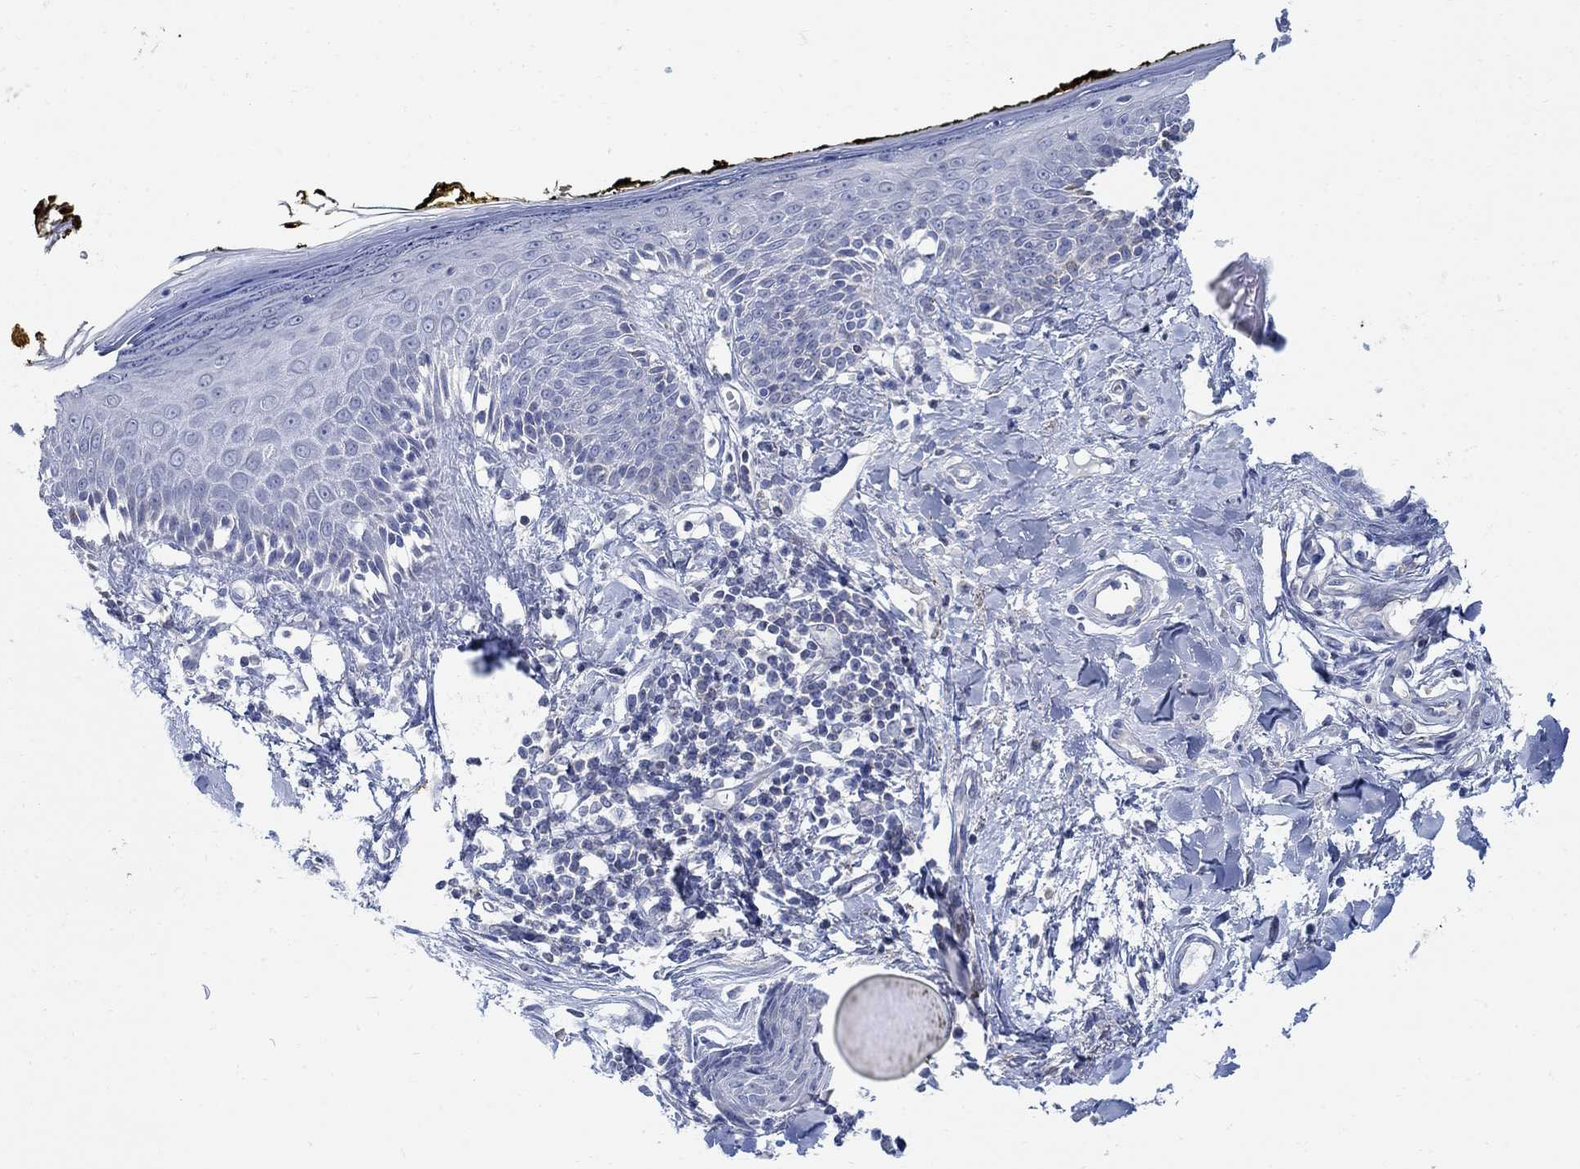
{"staining": {"intensity": "negative", "quantity": "none", "location": "none"}, "tissue": "skin", "cell_type": "Fibroblasts", "image_type": "normal", "snomed": [{"axis": "morphology", "description": "Normal tissue, NOS"}, {"axis": "topography", "description": "Skin"}], "caption": "Normal skin was stained to show a protein in brown. There is no significant positivity in fibroblasts.", "gene": "PHF21B", "patient": {"sex": "male", "age": 76}}